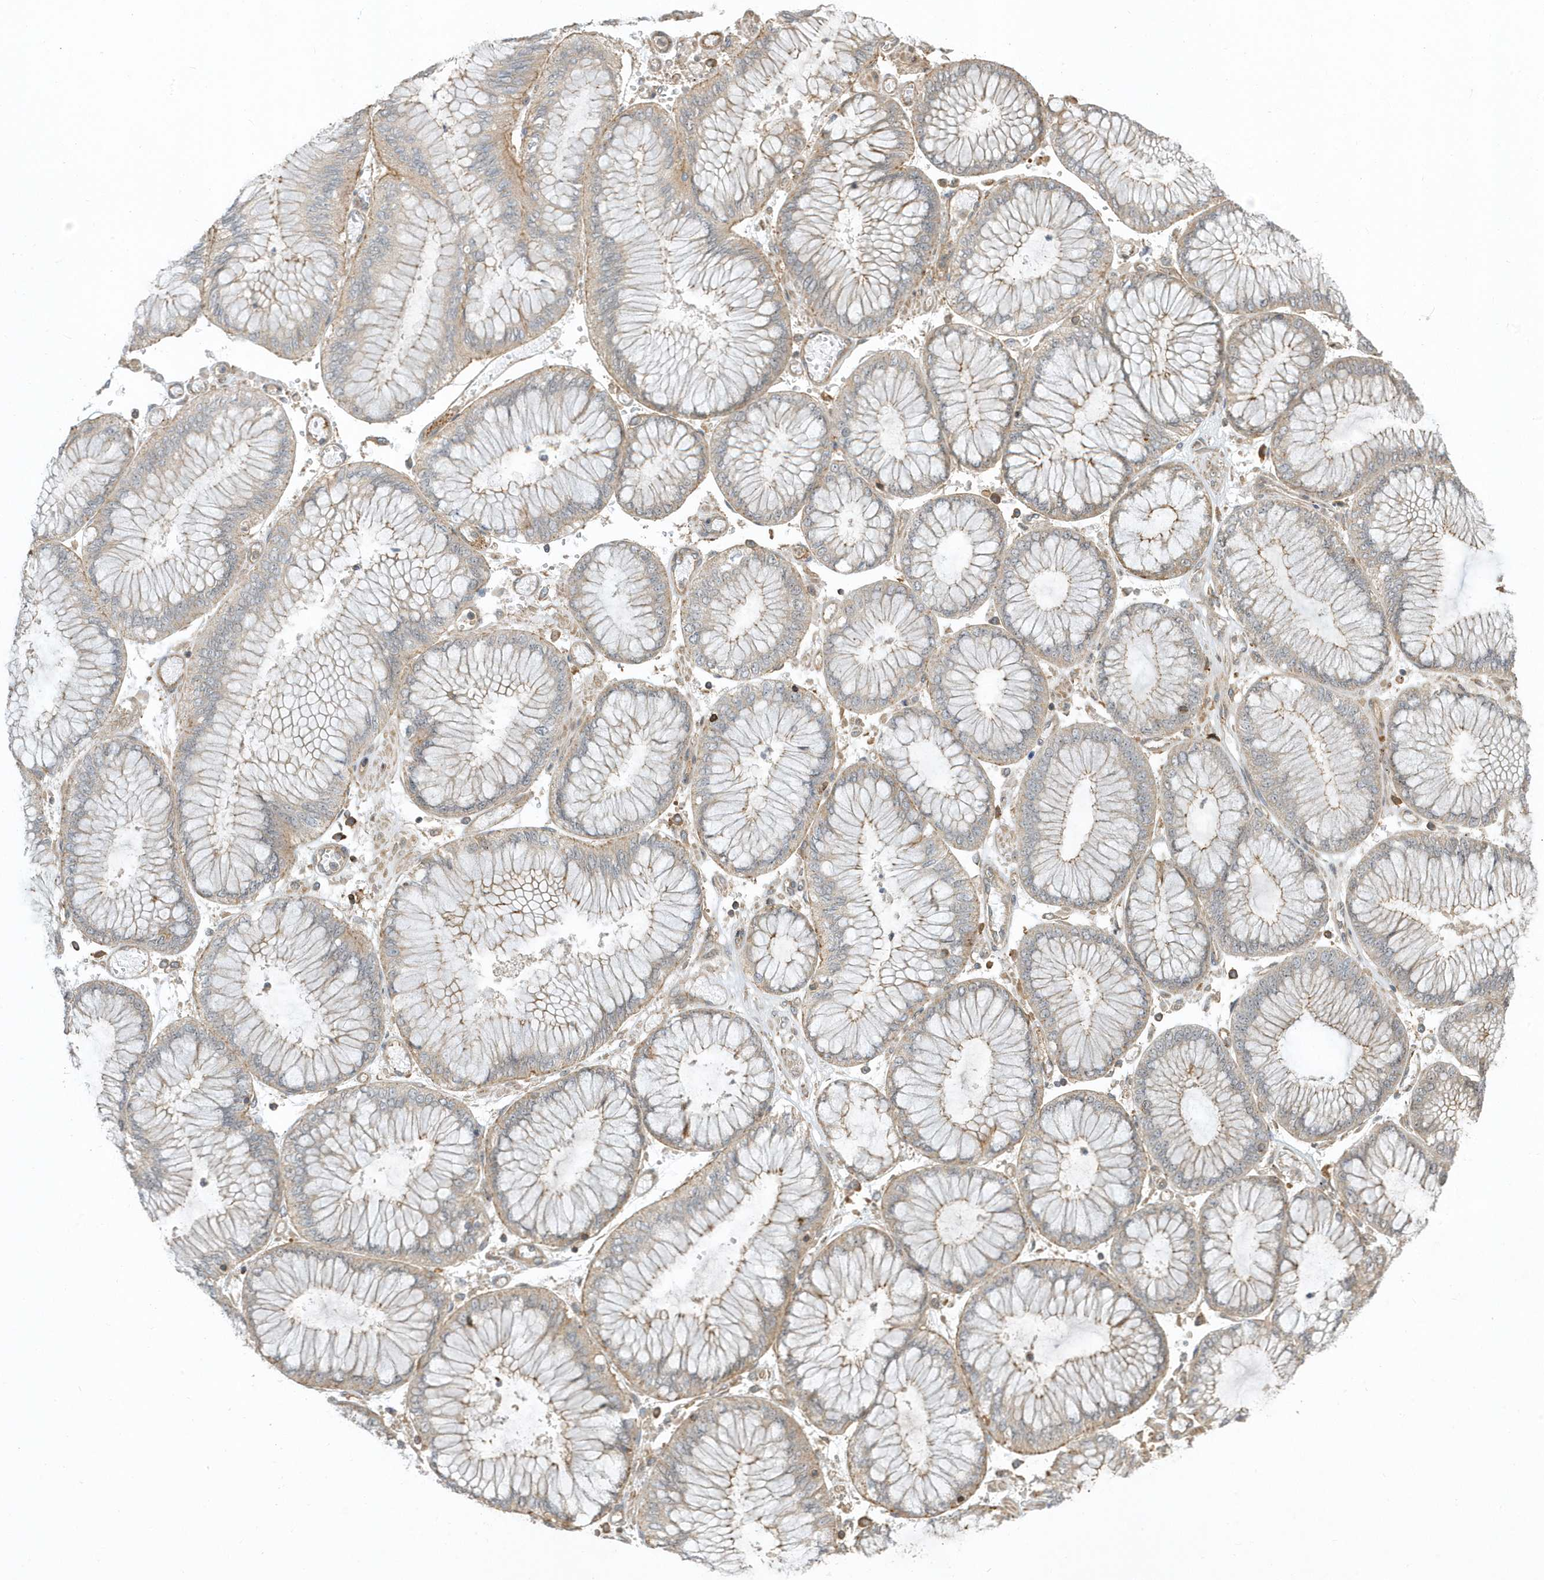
{"staining": {"intensity": "weak", "quantity": "<25%", "location": "cytoplasmic/membranous"}, "tissue": "stomach cancer", "cell_type": "Tumor cells", "image_type": "cancer", "snomed": [{"axis": "morphology", "description": "Adenocarcinoma, NOS"}, {"axis": "topography", "description": "Stomach"}], "caption": "The micrograph displays no staining of tumor cells in stomach cancer.", "gene": "ZBTB8A", "patient": {"sex": "male", "age": 76}}